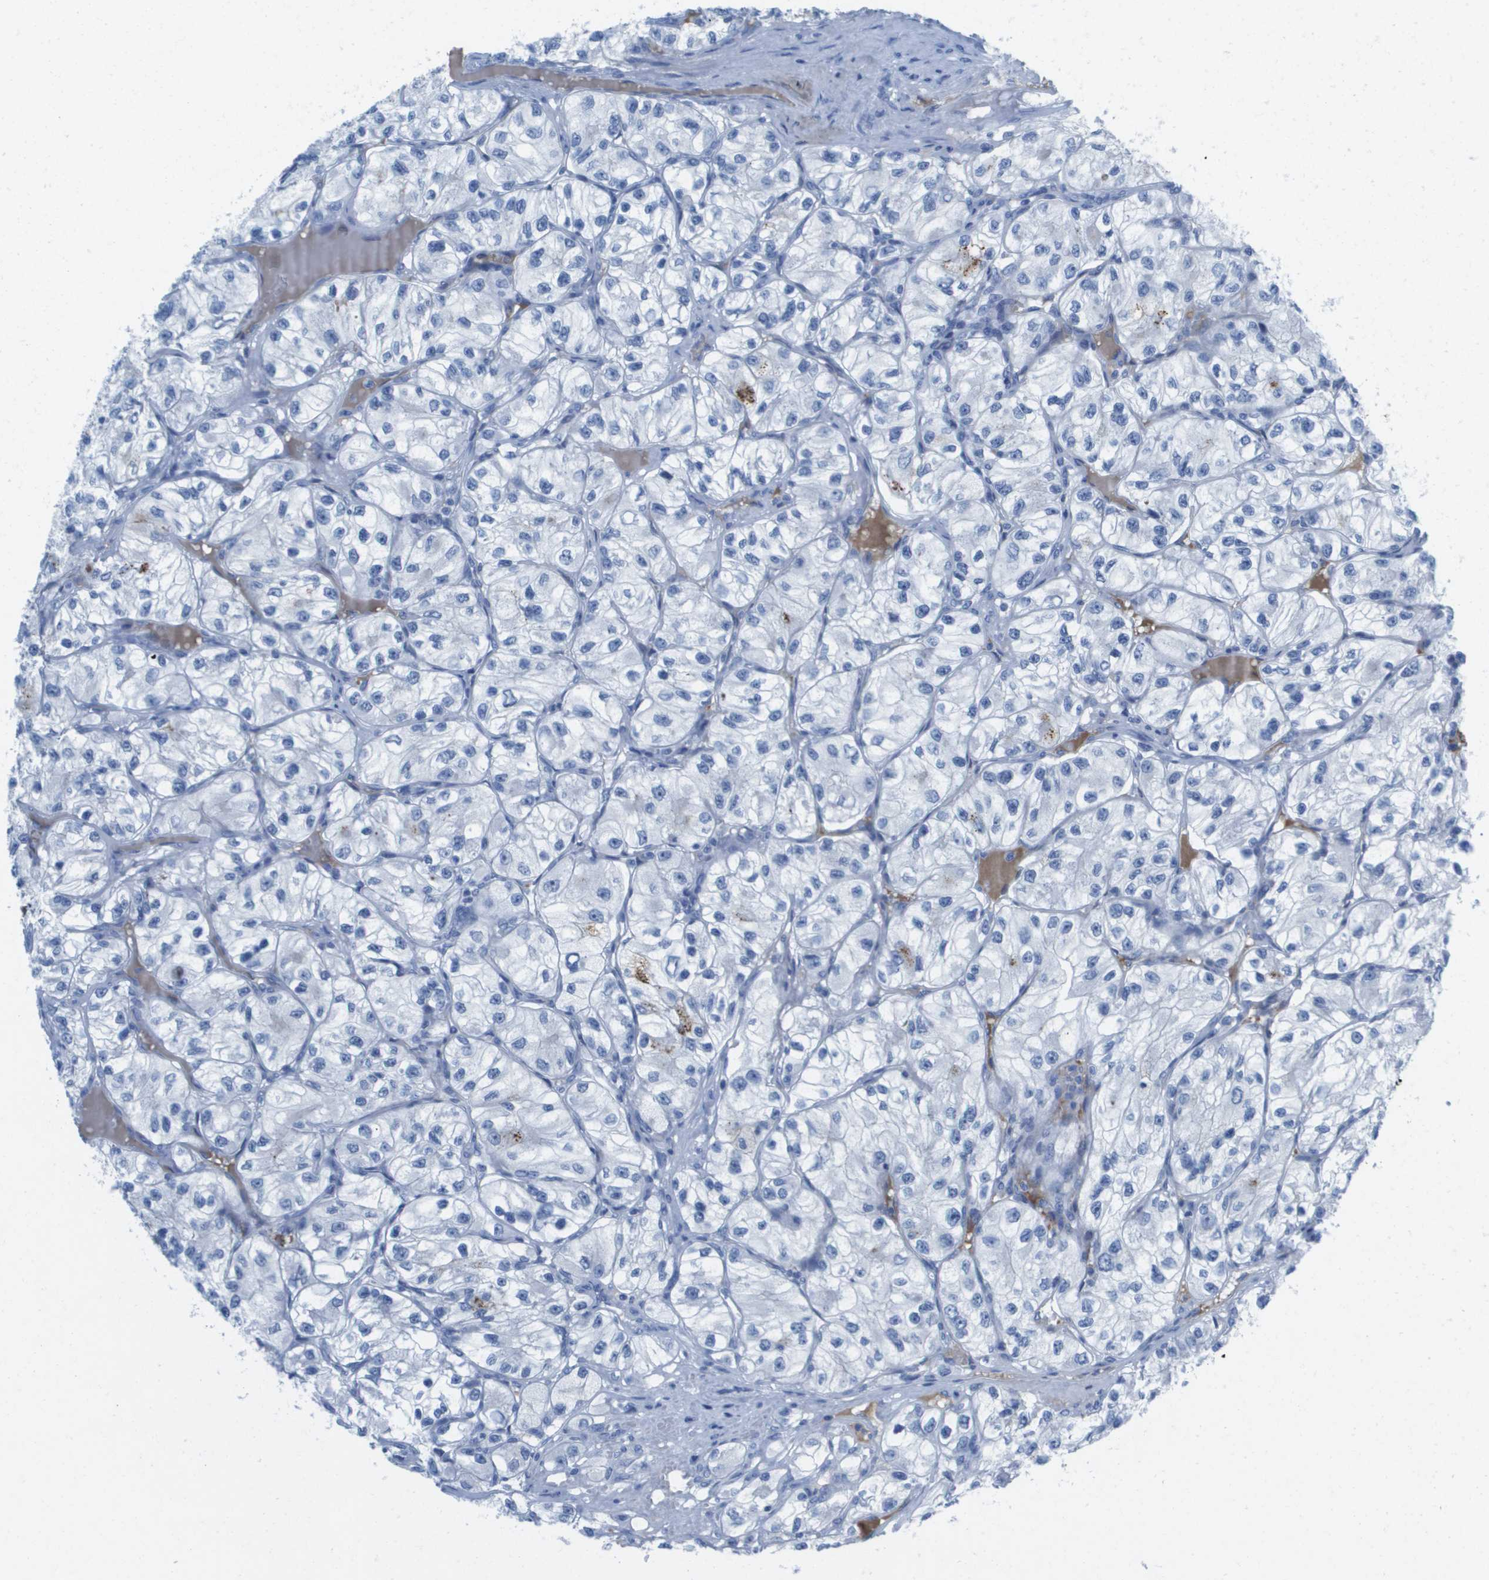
{"staining": {"intensity": "negative", "quantity": "none", "location": "none"}, "tissue": "renal cancer", "cell_type": "Tumor cells", "image_type": "cancer", "snomed": [{"axis": "morphology", "description": "Adenocarcinoma, NOS"}, {"axis": "topography", "description": "Kidney"}], "caption": "Immunohistochemistry (IHC) of renal cancer (adenocarcinoma) demonstrates no staining in tumor cells. Nuclei are stained in blue.", "gene": "GPR18", "patient": {"sex": "female", "age": 57}}